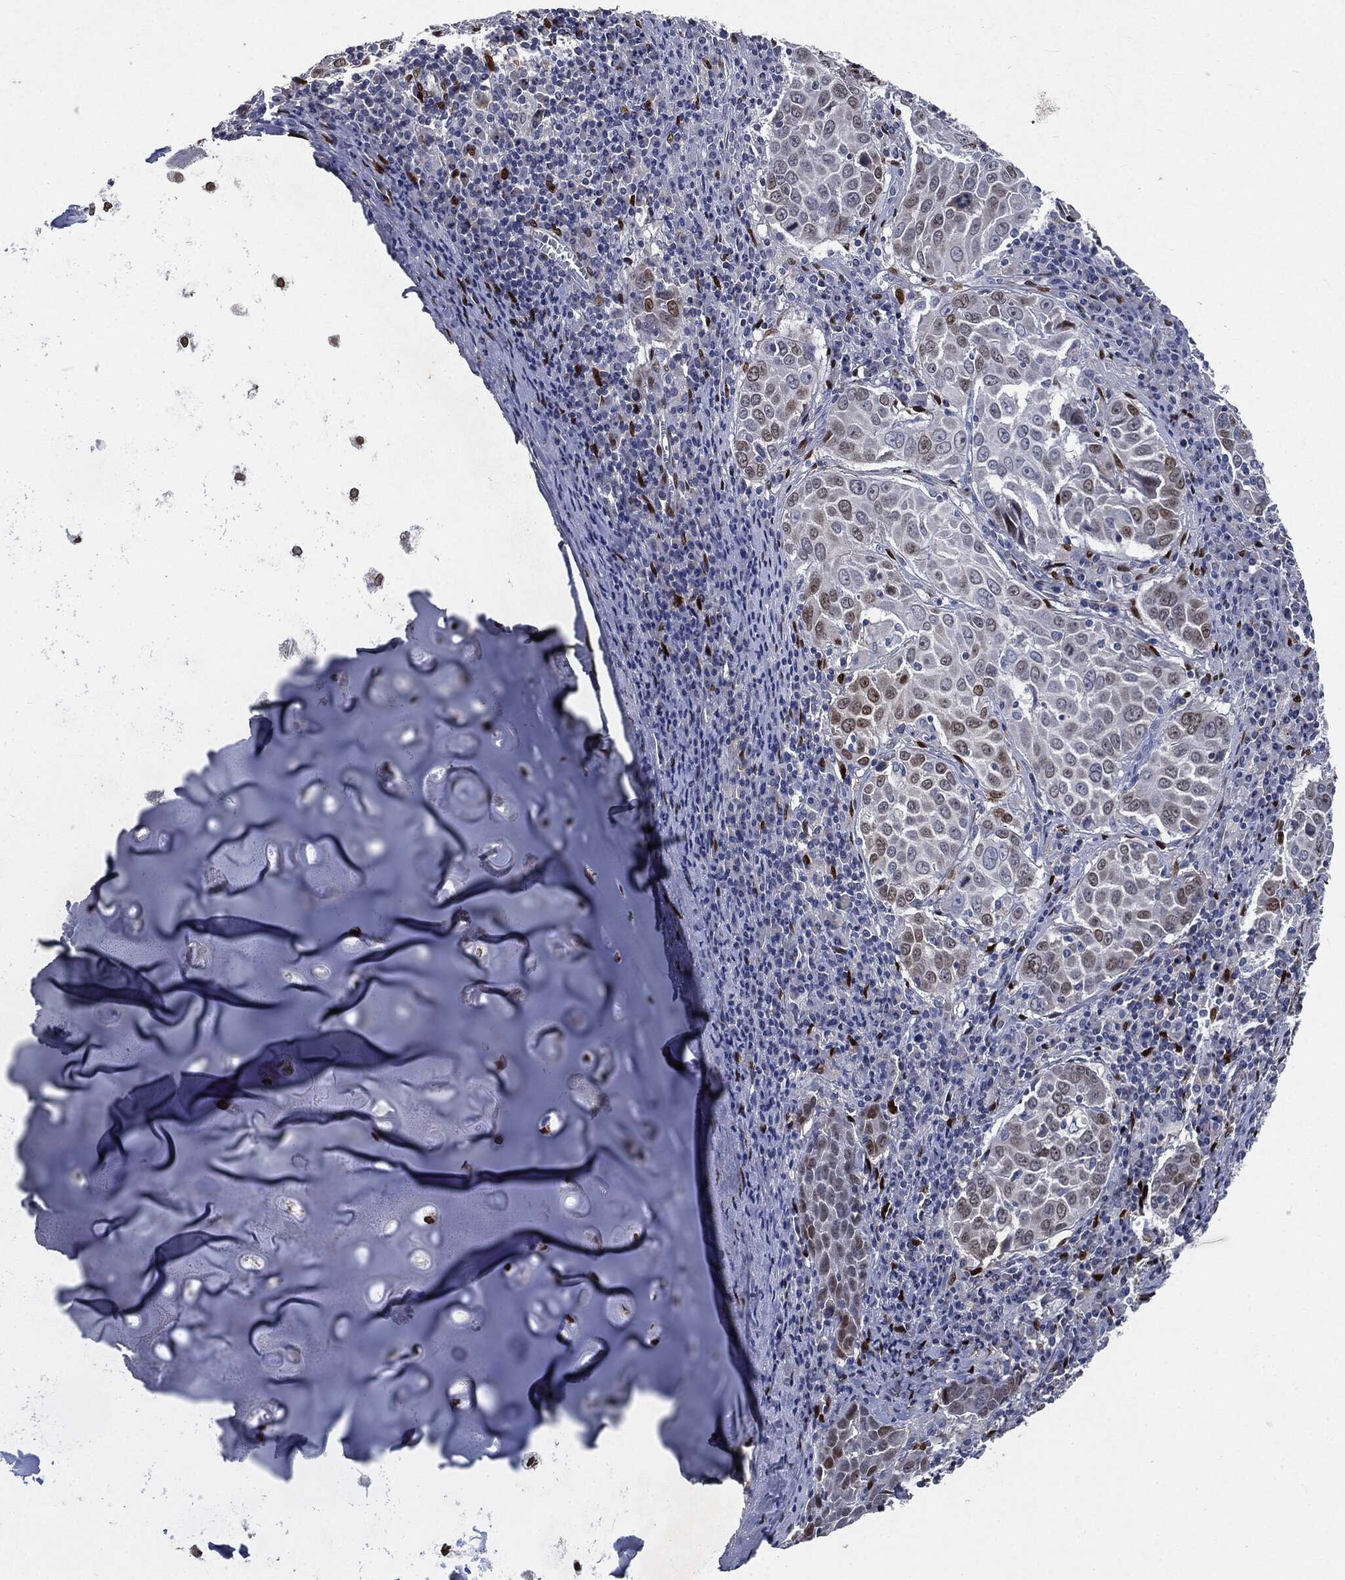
{"staining": {"intensity": "weak", "quantity": "<25%", "location": "nuclear"}, "tissue": "lung cancer", "cell_type": "Tumor cells", "image_type": "cancer", "snomed": [{"axis": "morphology", "description": "Squamous cell carcinoma, NOS"}, {"axis": "topography", "description": "Lung"}], "caption": "Immunohistochemistry of human lung cancer shows no positivity in tumor cells.", "gene": "CASD1", "patient": {"sex": "male", "age": 57}}